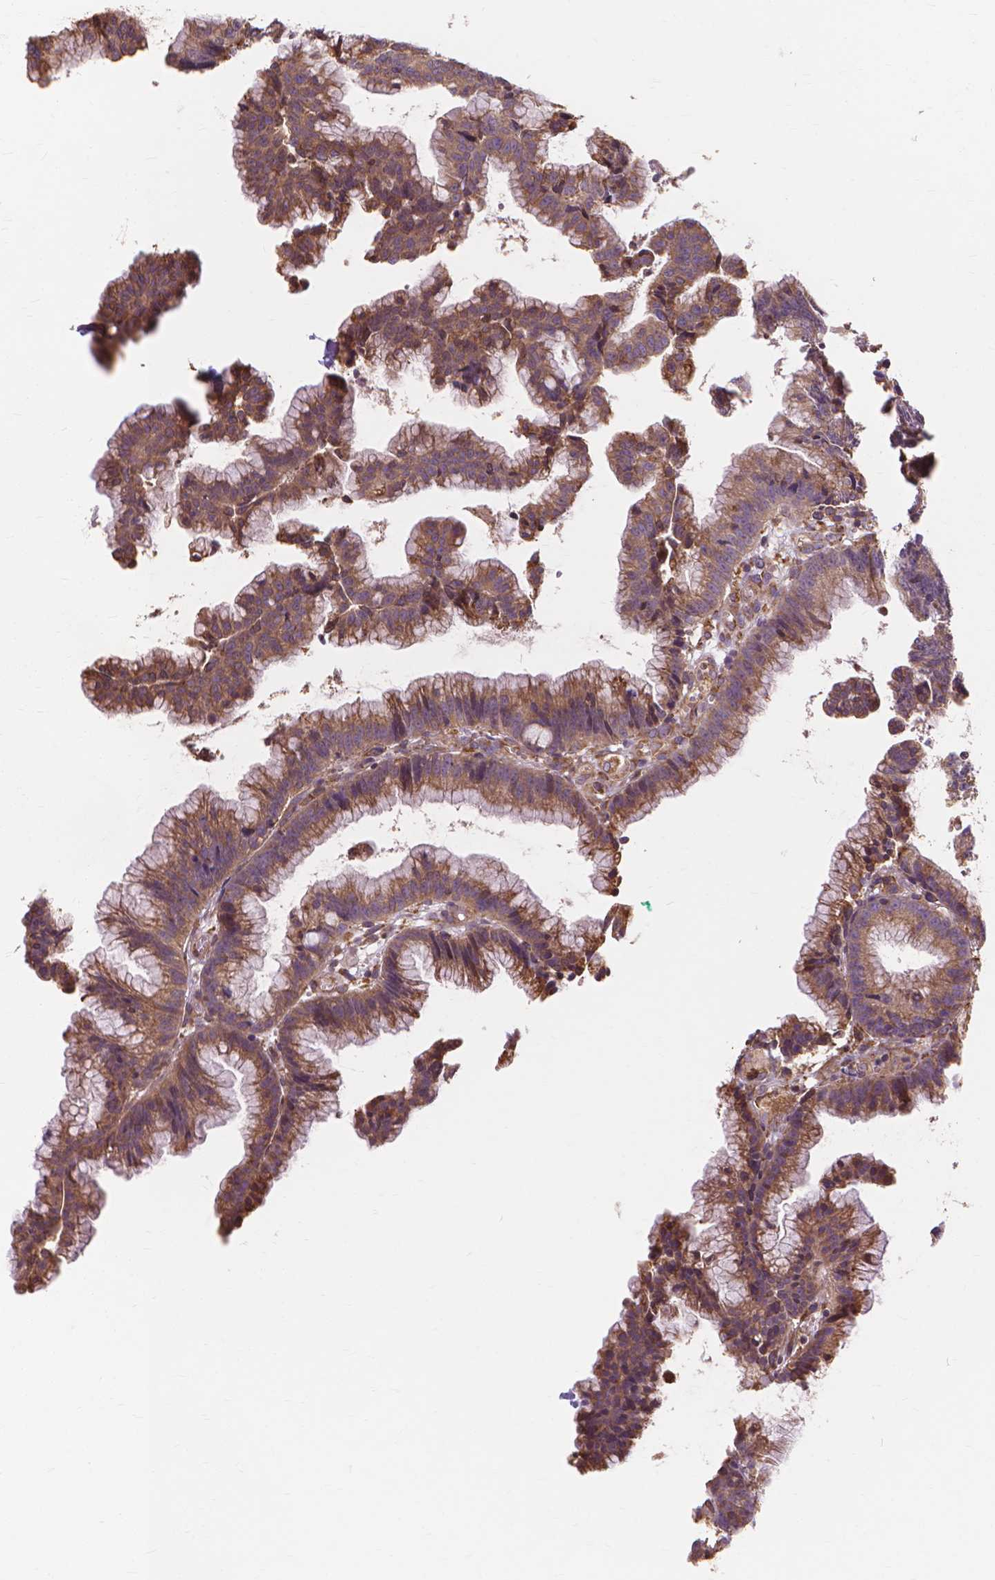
{"staining": {"intensity": "moderate", "quantity": ">75%", "location": "cytoplasmic/membranous"}, "tissue": "colorectal cancer", "cell_type": "Tumor cells", "image_type": "cancer", "snomed": [{"axis": "morphology", "description": "Adenocarcinoma, NOS"}, {"axis": "topography", "description": "Colon"}], "caption": "Immunohistochemical staining of human adenocarcinoma (colorectal) exhibits medium levels of moderate cytoplasmic/membranous protein expression in about >75% of tumor cells. The protein is stained brown, and the nuclei are stained in blue (DAB (3,3'-diaminobenzidine) IHC with brightfield microscopy, high magnification).", "gene": "TAB2", "patient": {"sex": "female", "age": 78}}